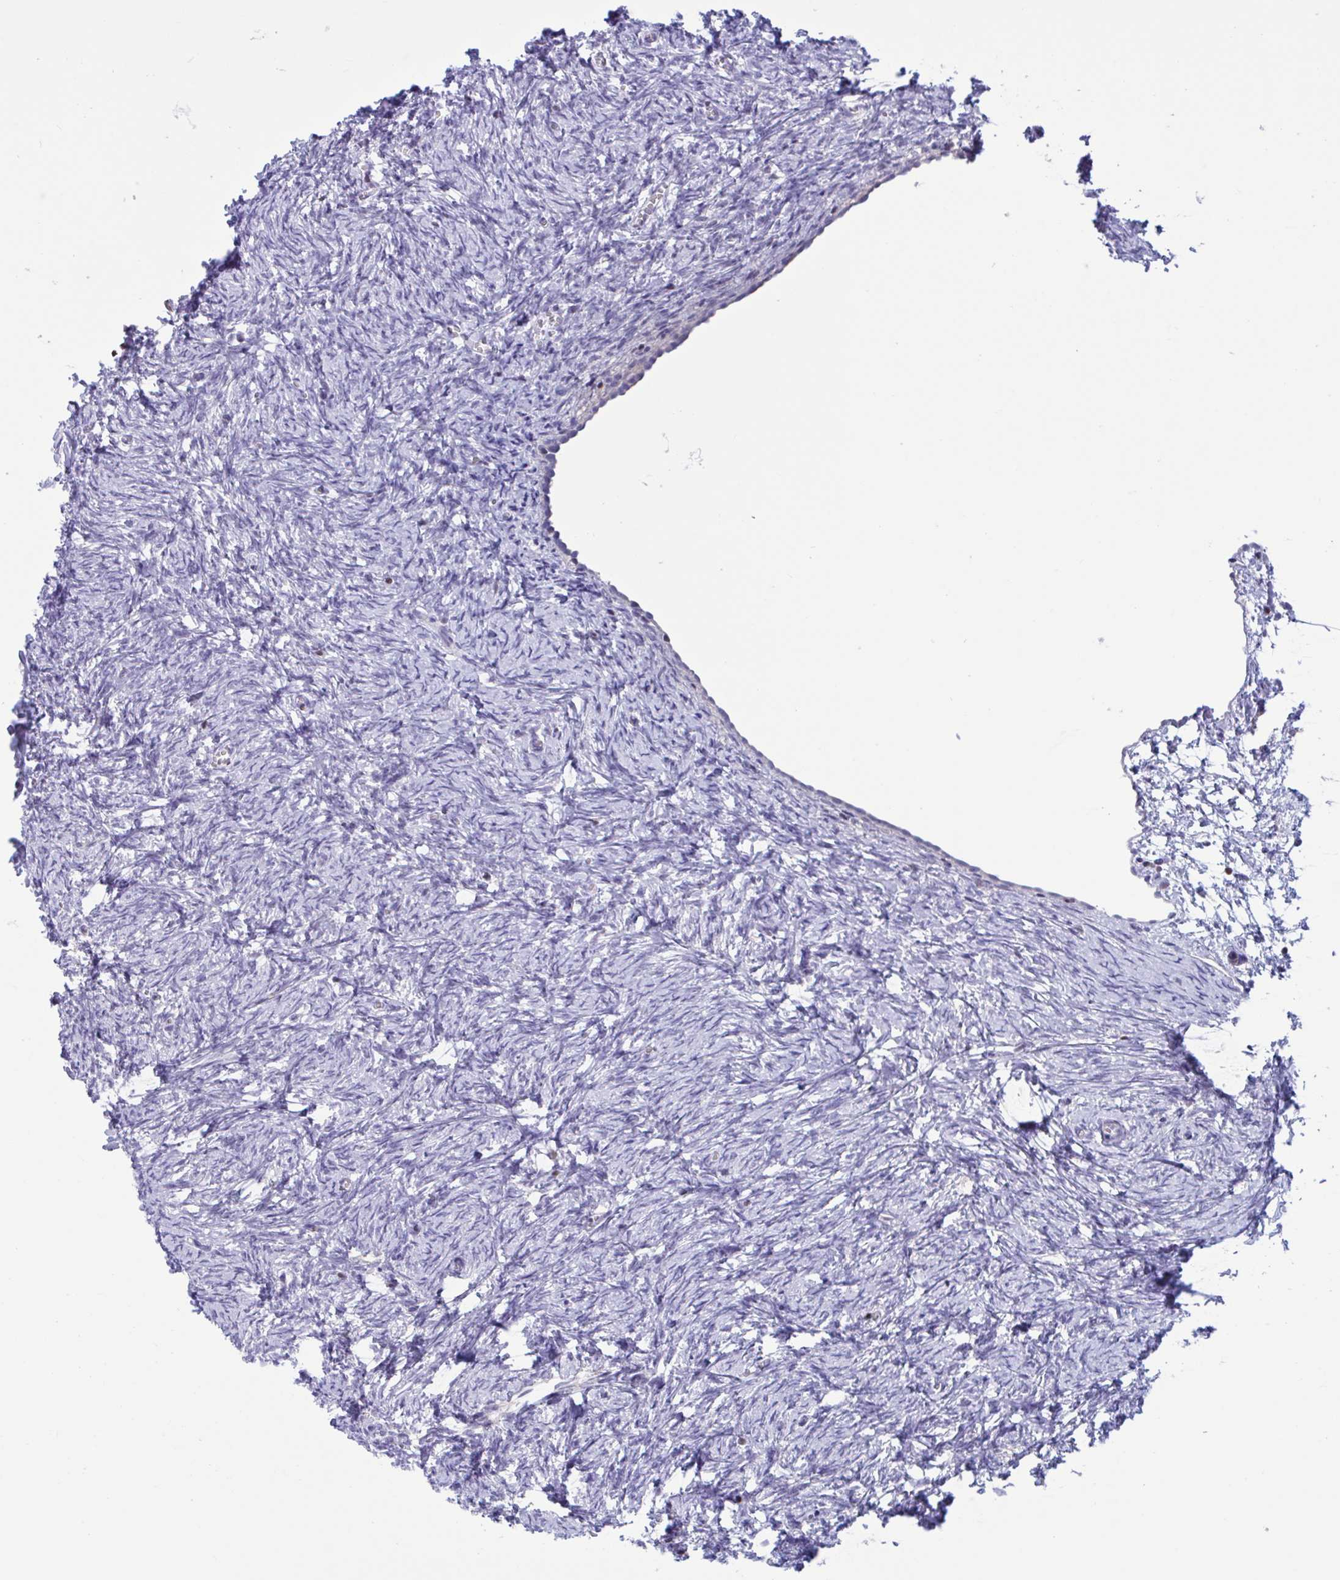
{"staining": {"intensity": "weak", "quantity": ">75%", "location": "cytoplasmic/membranous"}, "tissue": "ovary", "cell_type": "Follicle cells", "image_type": "normal", "snomed": [{"axis": "morphology", "description": "Normal tissue, NOS"}, {"axis": "topography", "description": "Ovary"}], "caption": "Ovary stained with DAB immunohistochemistry (IHC) exhibits low levels of weak cytoplasmic/membranous positivity in approximately >75% of follicle cells.", "gene": "SNX11", "patient": {"sex": "female", "age": 41}}